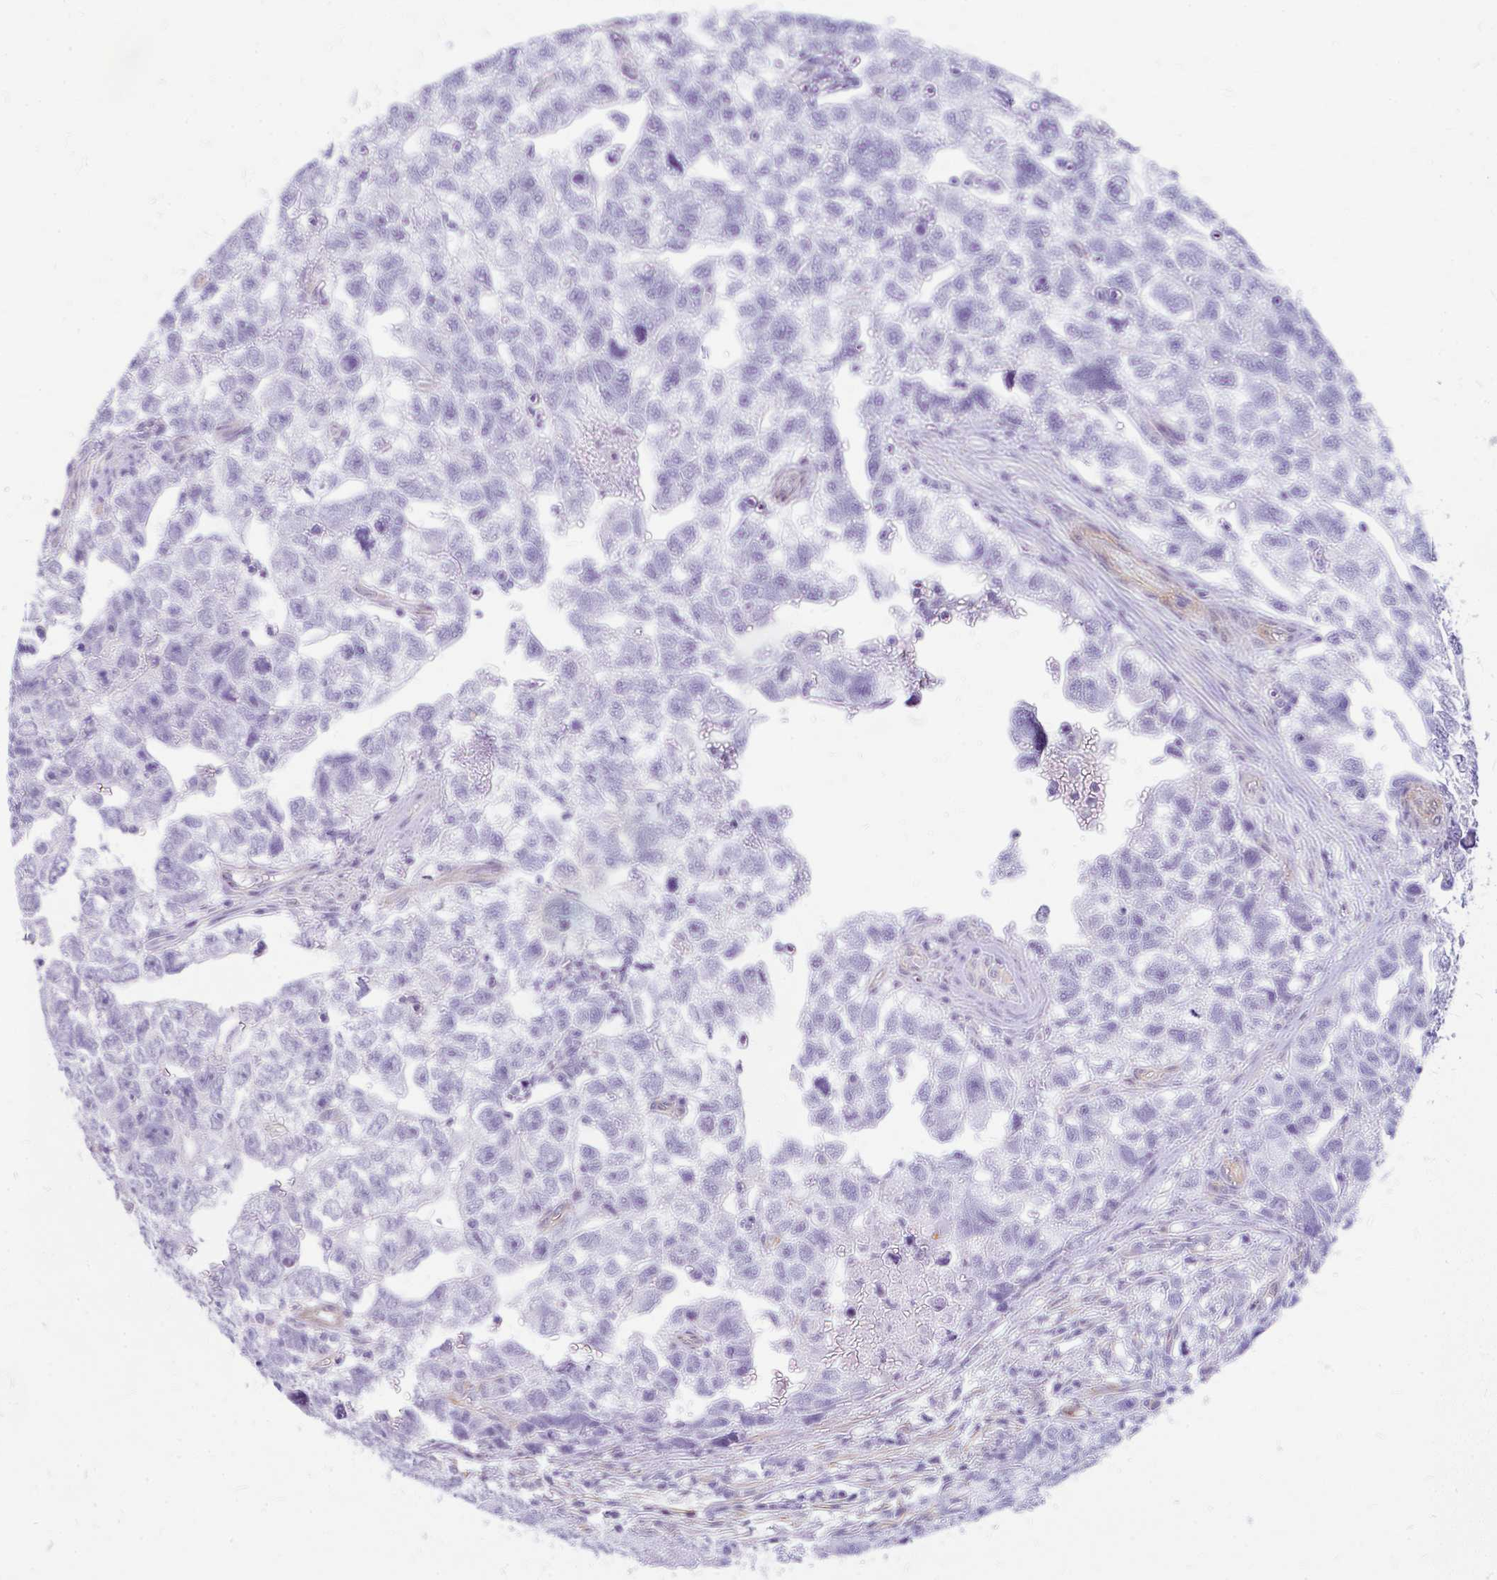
{"staining": {"intensity": "negative", "quantity": "none", "location": "none"}, "tissue": "testis cancer", "cell_type": "Tumor cells", "image_type": "cancer", "snomed": [{"axis": "morphology", "description": "Carcinoma, Embryonal, NOS"}, {"axis": "topography", "description": "Testis"}], "caption": "Testis cancer (embryonal carcinoma) was stained to show a protein in brown. There is no significant expression in tumor cells. (Brightfield microscopy of DAB (3,3'-diaminobenzidine) IHC at high magnification).", "gene": "FAM83C", "patient": {"sex": "male", "age": 22}}